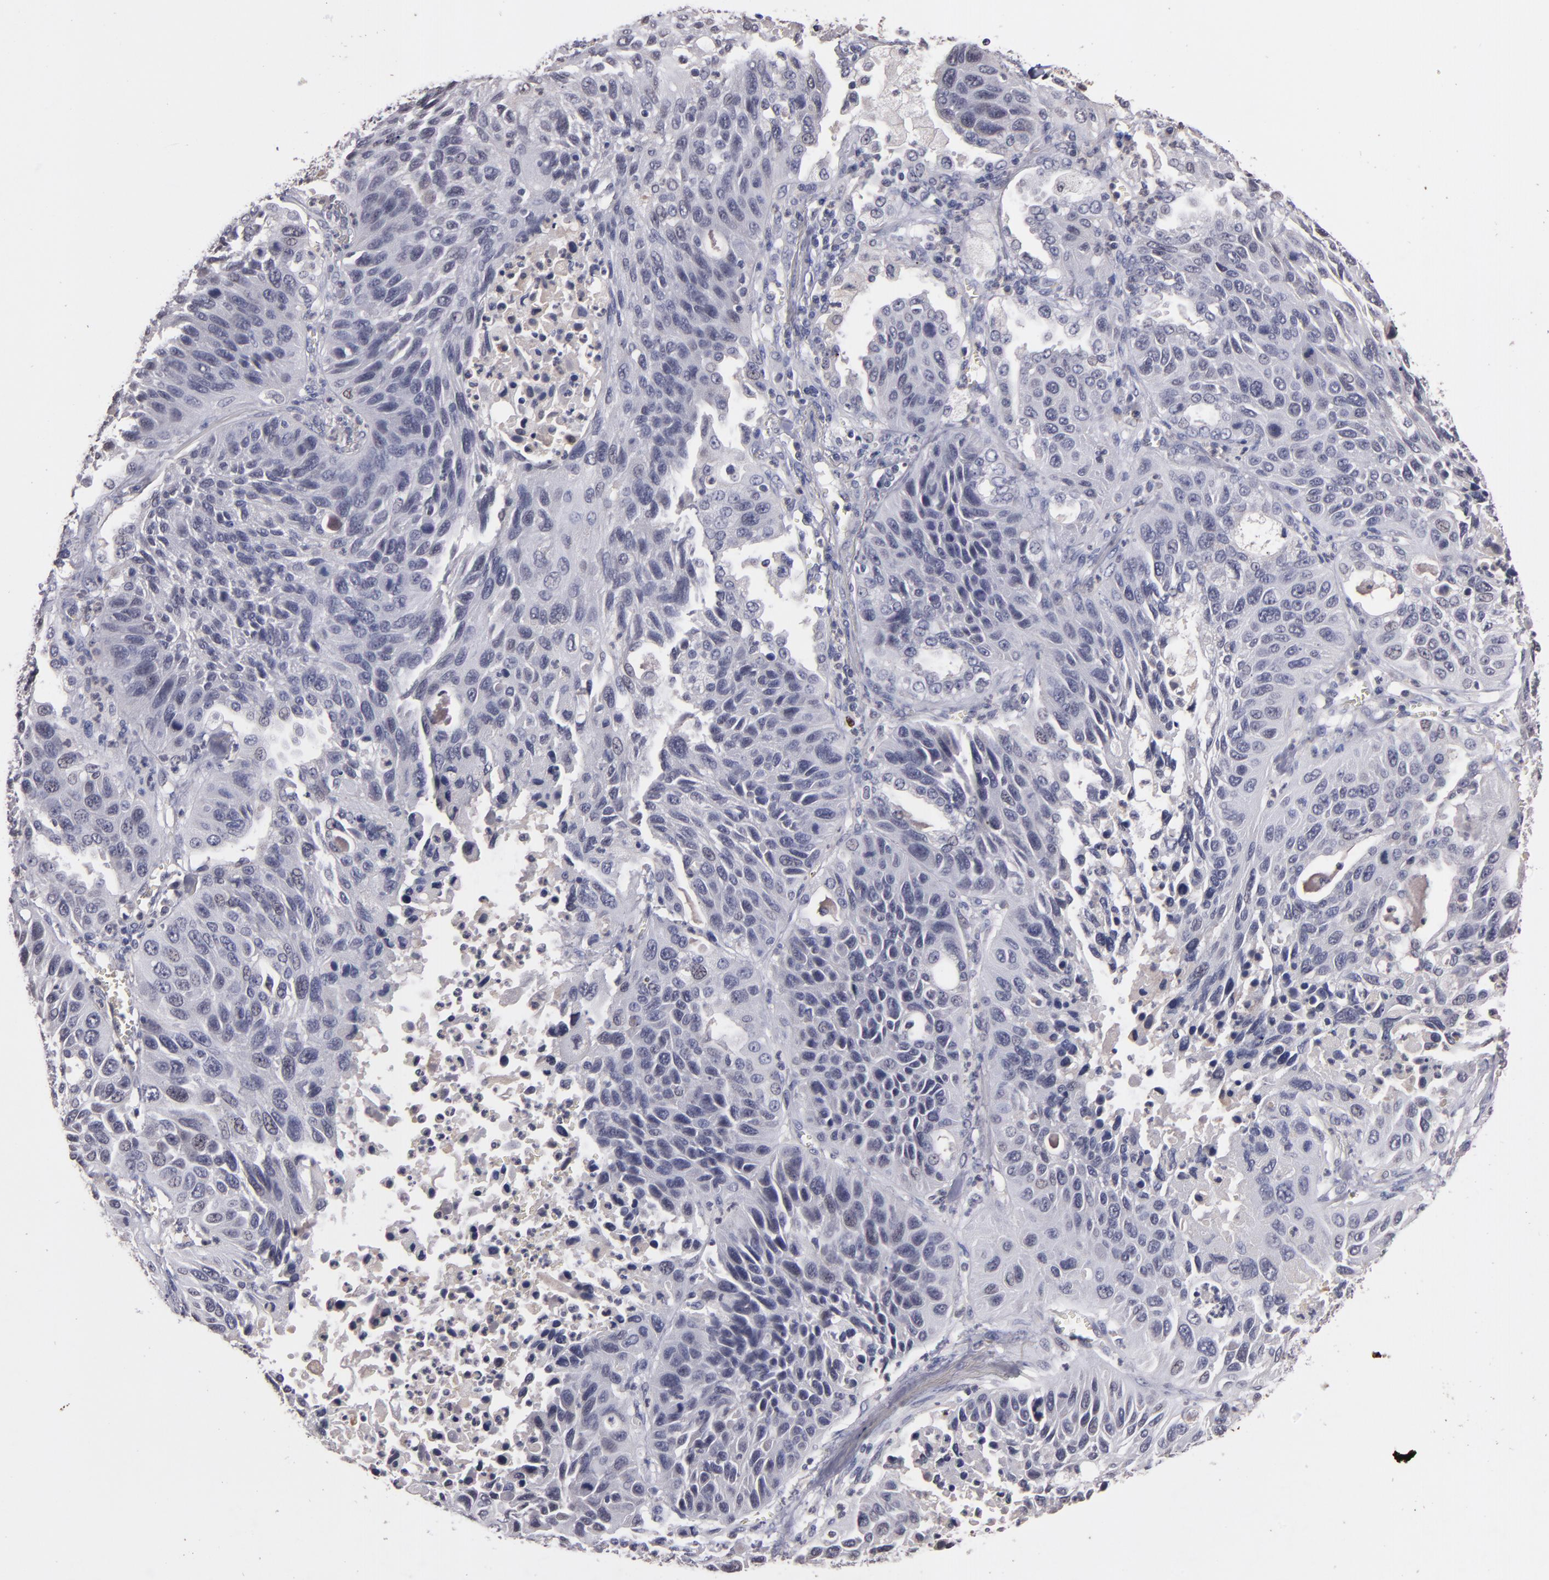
{"staining": {"intensity": "negative", "quantity": "none", "location": "none"}, "tissue": "lung cancer", "cell_type": "Tumor cells", "image_type": "cancer", "snomed": [{"axis": "morphology", "description": "Squamous cell carcinoma, NOS"}, {"axis": "topography", "description": "Lung"}], "caption": "There is no significant positivity in tumor cells of lung cancer (squamous cell carcinoma).", "gene": "S100A1", "patient": {"sex": "female", "age": 76}}